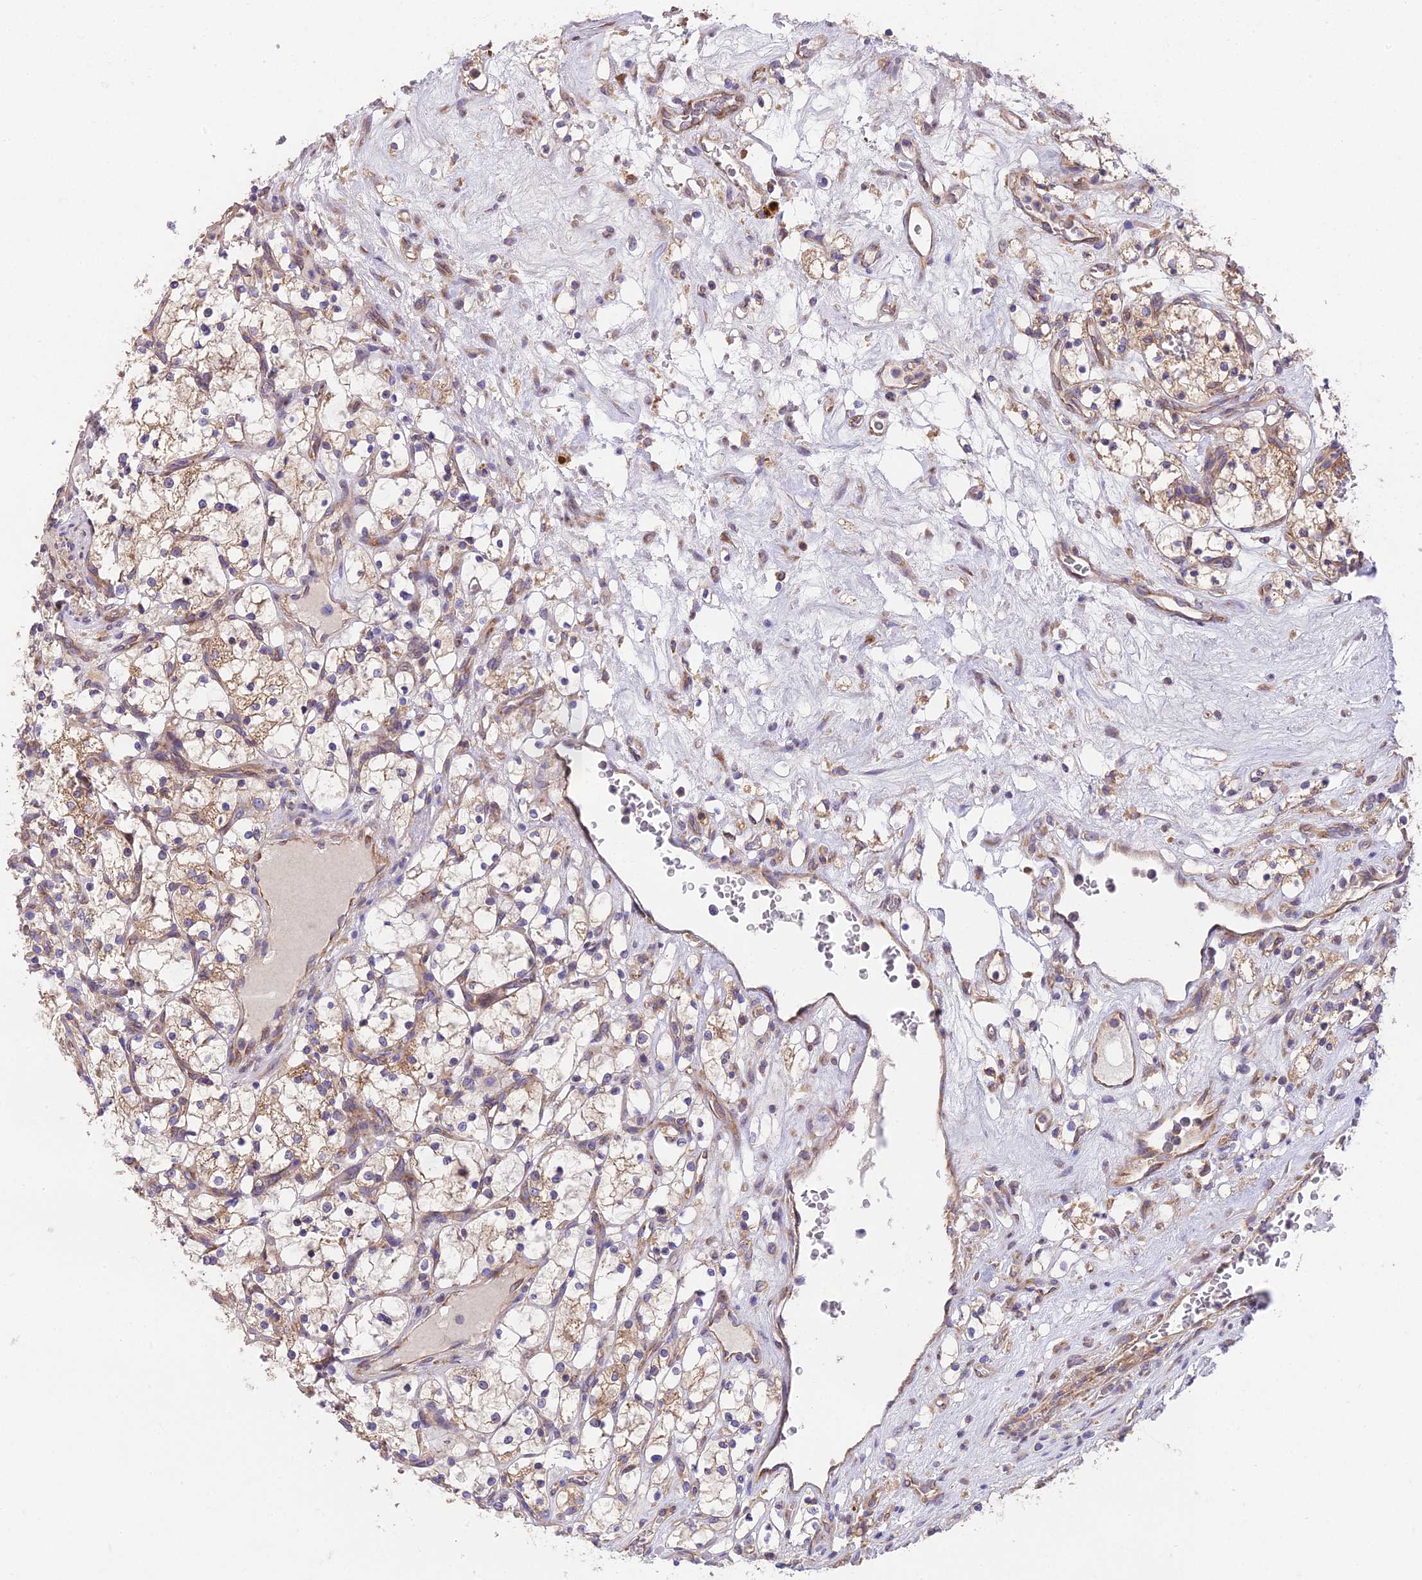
{"staining": {"intensity": "moderate", "quantity": ">75%", "location": "cytoplasmic/membranous"}, "tissue": "renal cancer", "cell_type": "Tumor cells", "image_type": "cancer", "snomed": [{"axis": "morphology", "description": "Adenocarcinoma, NOS"}, {"axis": "topography", "description": "Kidney"}], "caption": "The micrograph displays a brown stain indicating the presence of a protein in the cytoplasmic/membranous of tumor cells in renal cancer.", "gene": "BLOC1S4", "patient": {"sex": "female", "age": 69}}